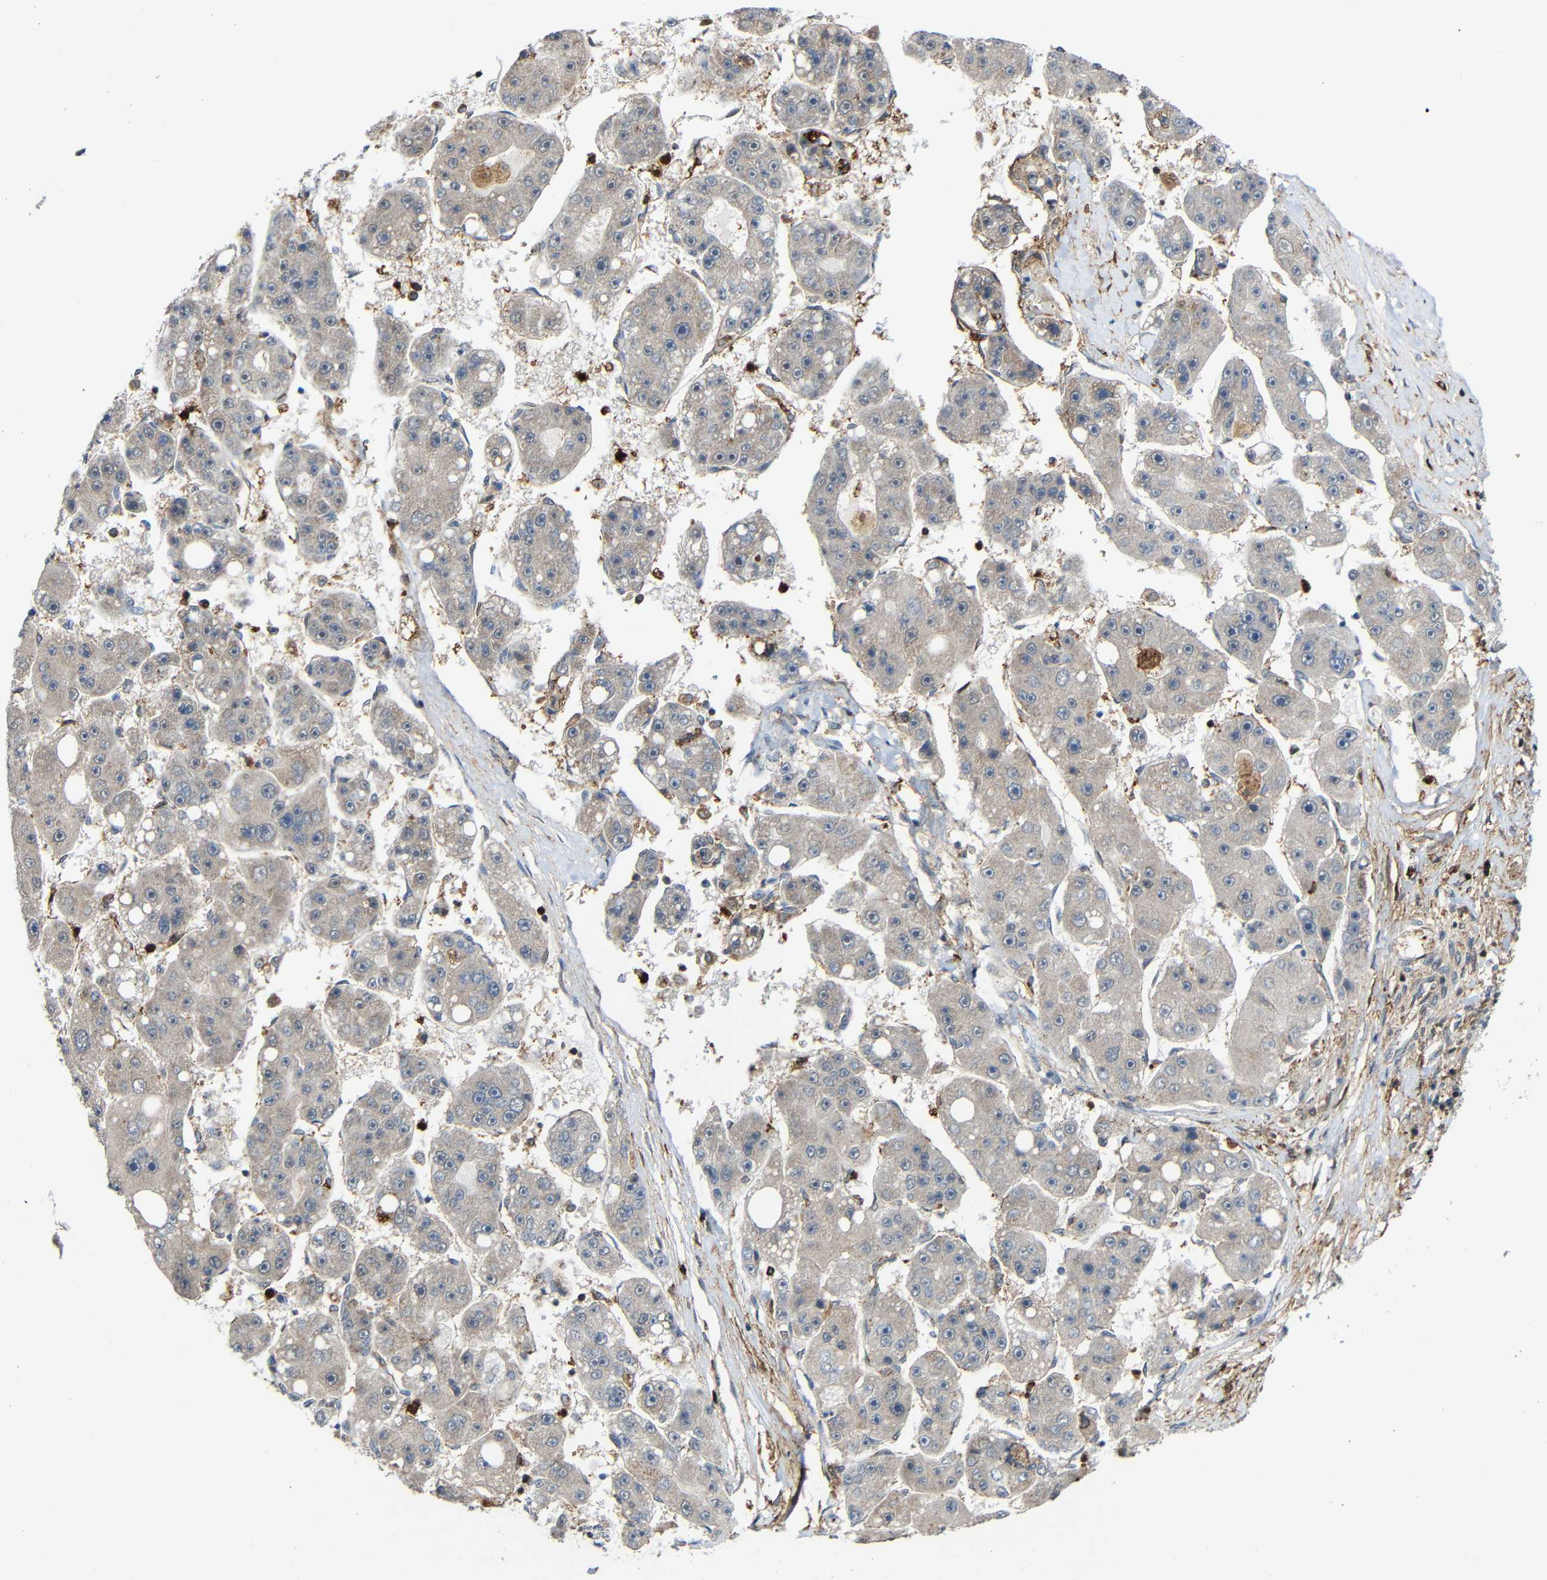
{"staining": {"intensity": "negative", "quantity": "none", "location": "none"}, "tissue": "liver cancer", "cell_type": "Tumor cells", "image_type": "cancer", "snomed": [{"axis": "morphology", "description": "Carcinoma, Hepatocellular, NOS"}, {"axis": "topography", "description": "Liver"}], "caption": "Photomicrograph shows no significant protein staining in tumor cells of liver cancer (hepatocellular carcinoma). Nuclei are stained in blue.", "gene": "C1GALT1", "patient": {"sex": "female", "age": 61}}